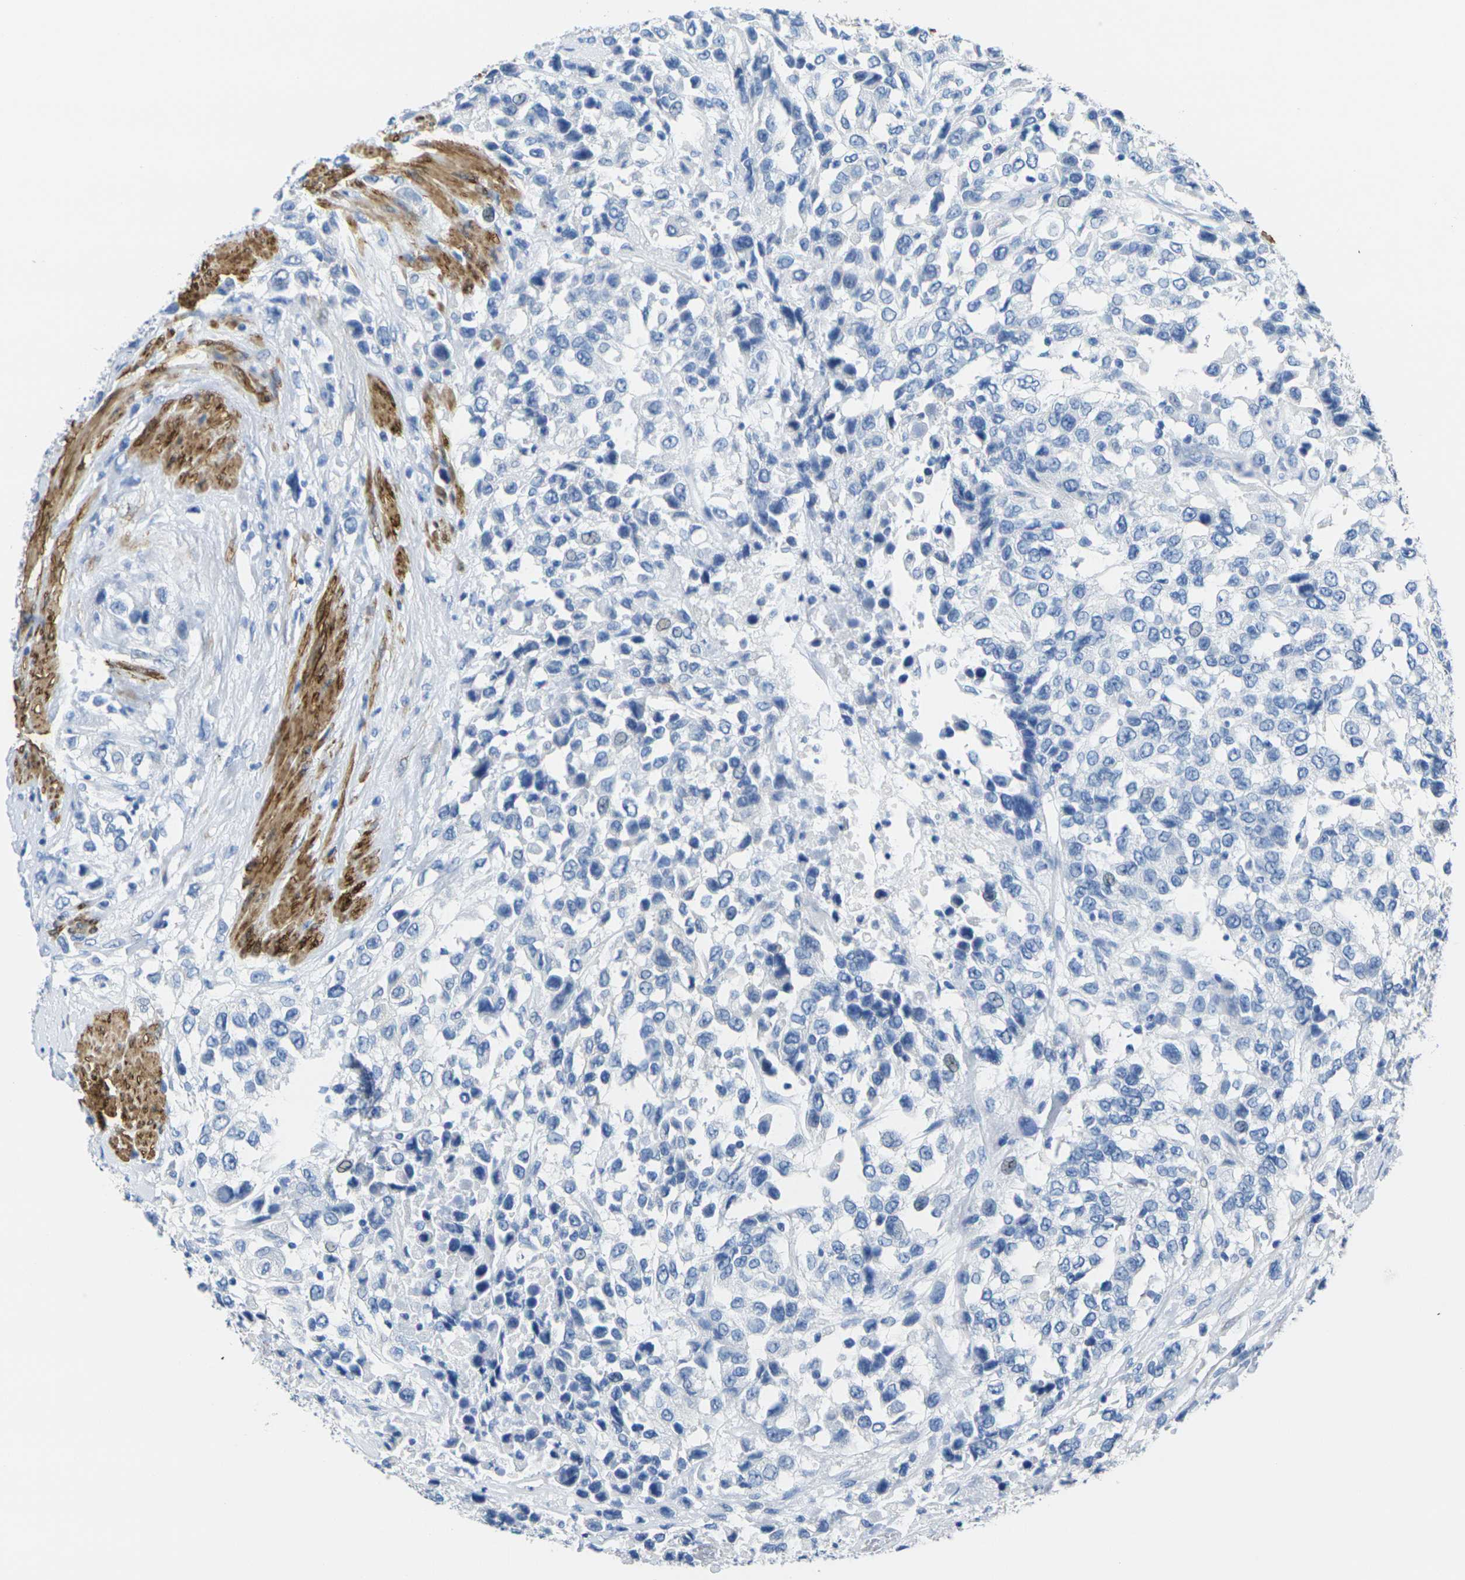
{"staining": {"intensity": "negative", "quantity": "none", "location": "none"}, "tissue": "urothelial cancer", "cell_type": "Tumor cells", "image_type": "cancer", "snomed": [{"axis": "morphology", "description": "Urothelial carcinoma, High grade"}, {"axis": "topography", "description": "Urinary bladder"}], "caption": "Tumor cells show no significant protein expression in urothelial carcinoma (high-grade).", "gene": "CNN1", "patient": {"sex": "female", "age": 80}}